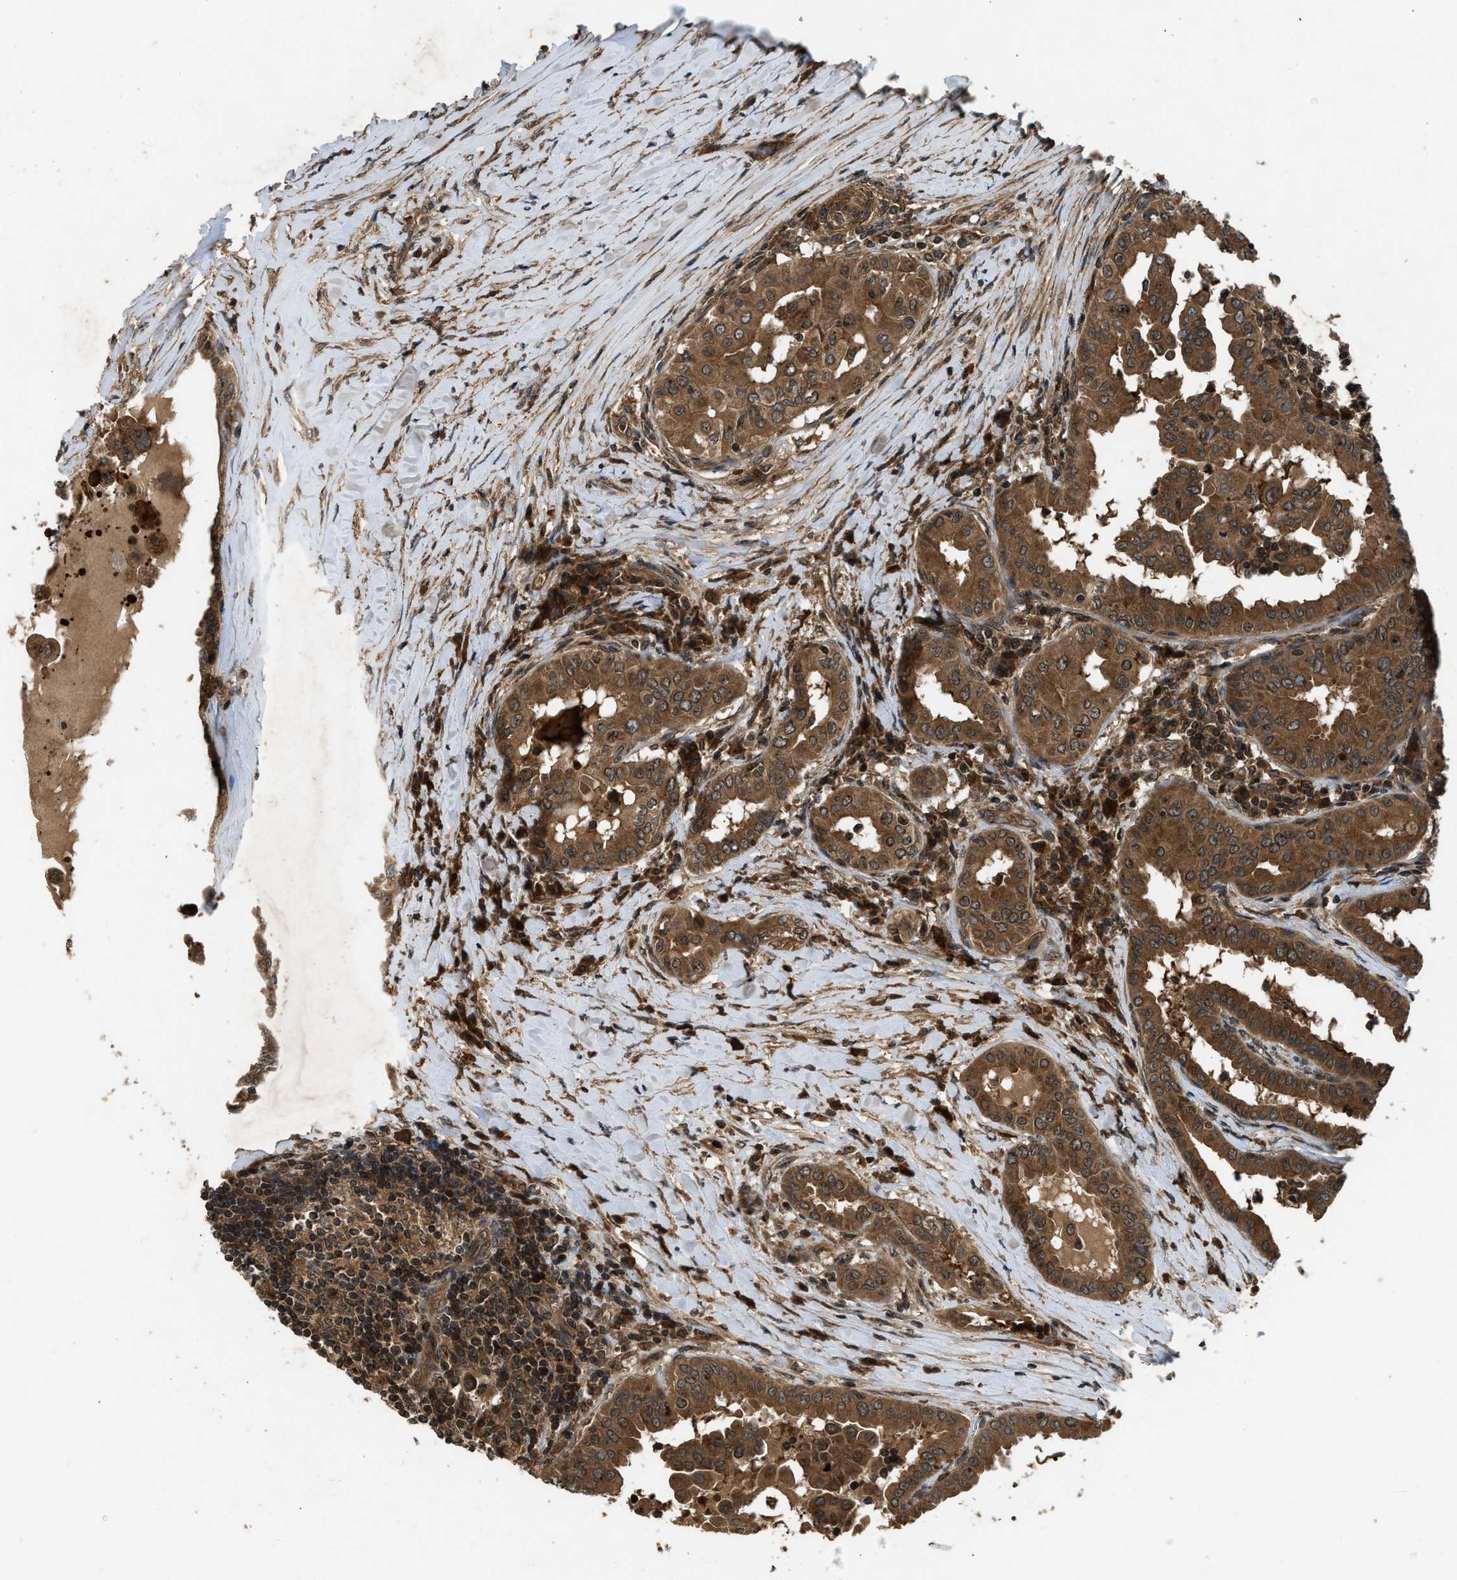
{"staining": {"intensity": "moderate", "quantity": ">75%", "location": "cytoplasmic/membranous"}, "tissue": "thyroid cancer", "cell_type": "Tumor cells", "image_type": "cancer", "snomed": [{"axis": "morphology", "description": "Papillary adenocarcinoma, NOS"}, {"axis": "topography", "description": "Thyroid gland"}], "caption": "The immunohistochemical stain highlights moderate cytoplasmic/membranous expression in tumor cells of thyroid papillary adenocarcinoma tissue.", "gene": "RPS6KB1", "patient": {"sex": "male", "age": 33}}